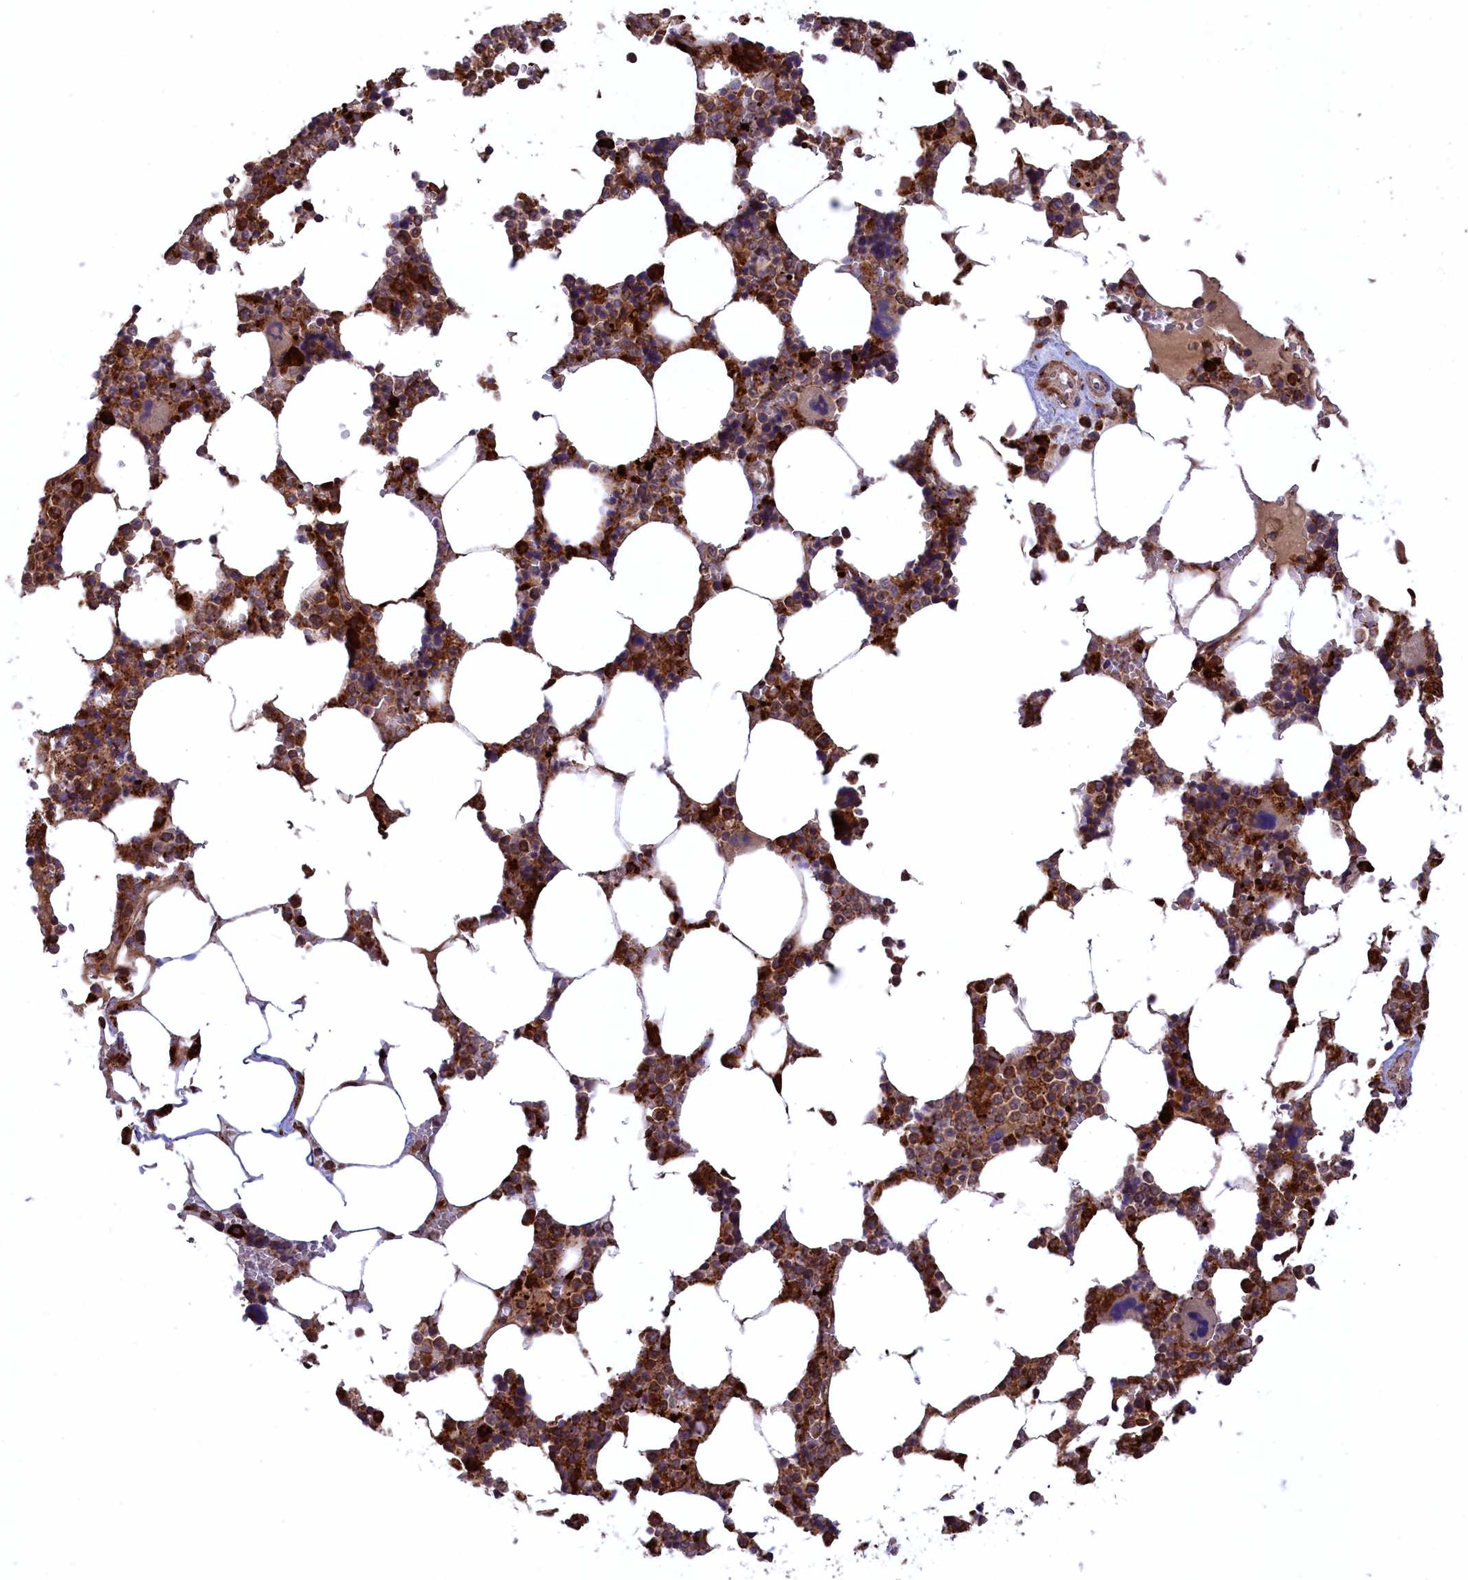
{"staining": {"intensity": "strong", "quantity": ">75%", "location": "cytoplasmic/membranous"}, "tissue": "bone marrow", "cell_type": "Hematopoietic cells", "image_type": "normal", "snomed": [{"axis": "morphology", "description": "Normal tissue, NOS"}, {"axis": "topography", "description": "Bone marrow"}], "caption": "Immunohistochemistry staining of normal bone marrow, which exhibits high levels of strong cytoplasmic/membranous staining in about >75% of hematopoietic cells indicating strong cytoplasmic/membranous protein positivity. The staining was performed using DAB (3,3'-diaminobenzidine) (brown) for protein detection and nuclei were counterstained in hematoxylin (blue).", "gene": "PLA2G4C", "patient": {"sex": "male", "age": 64}}